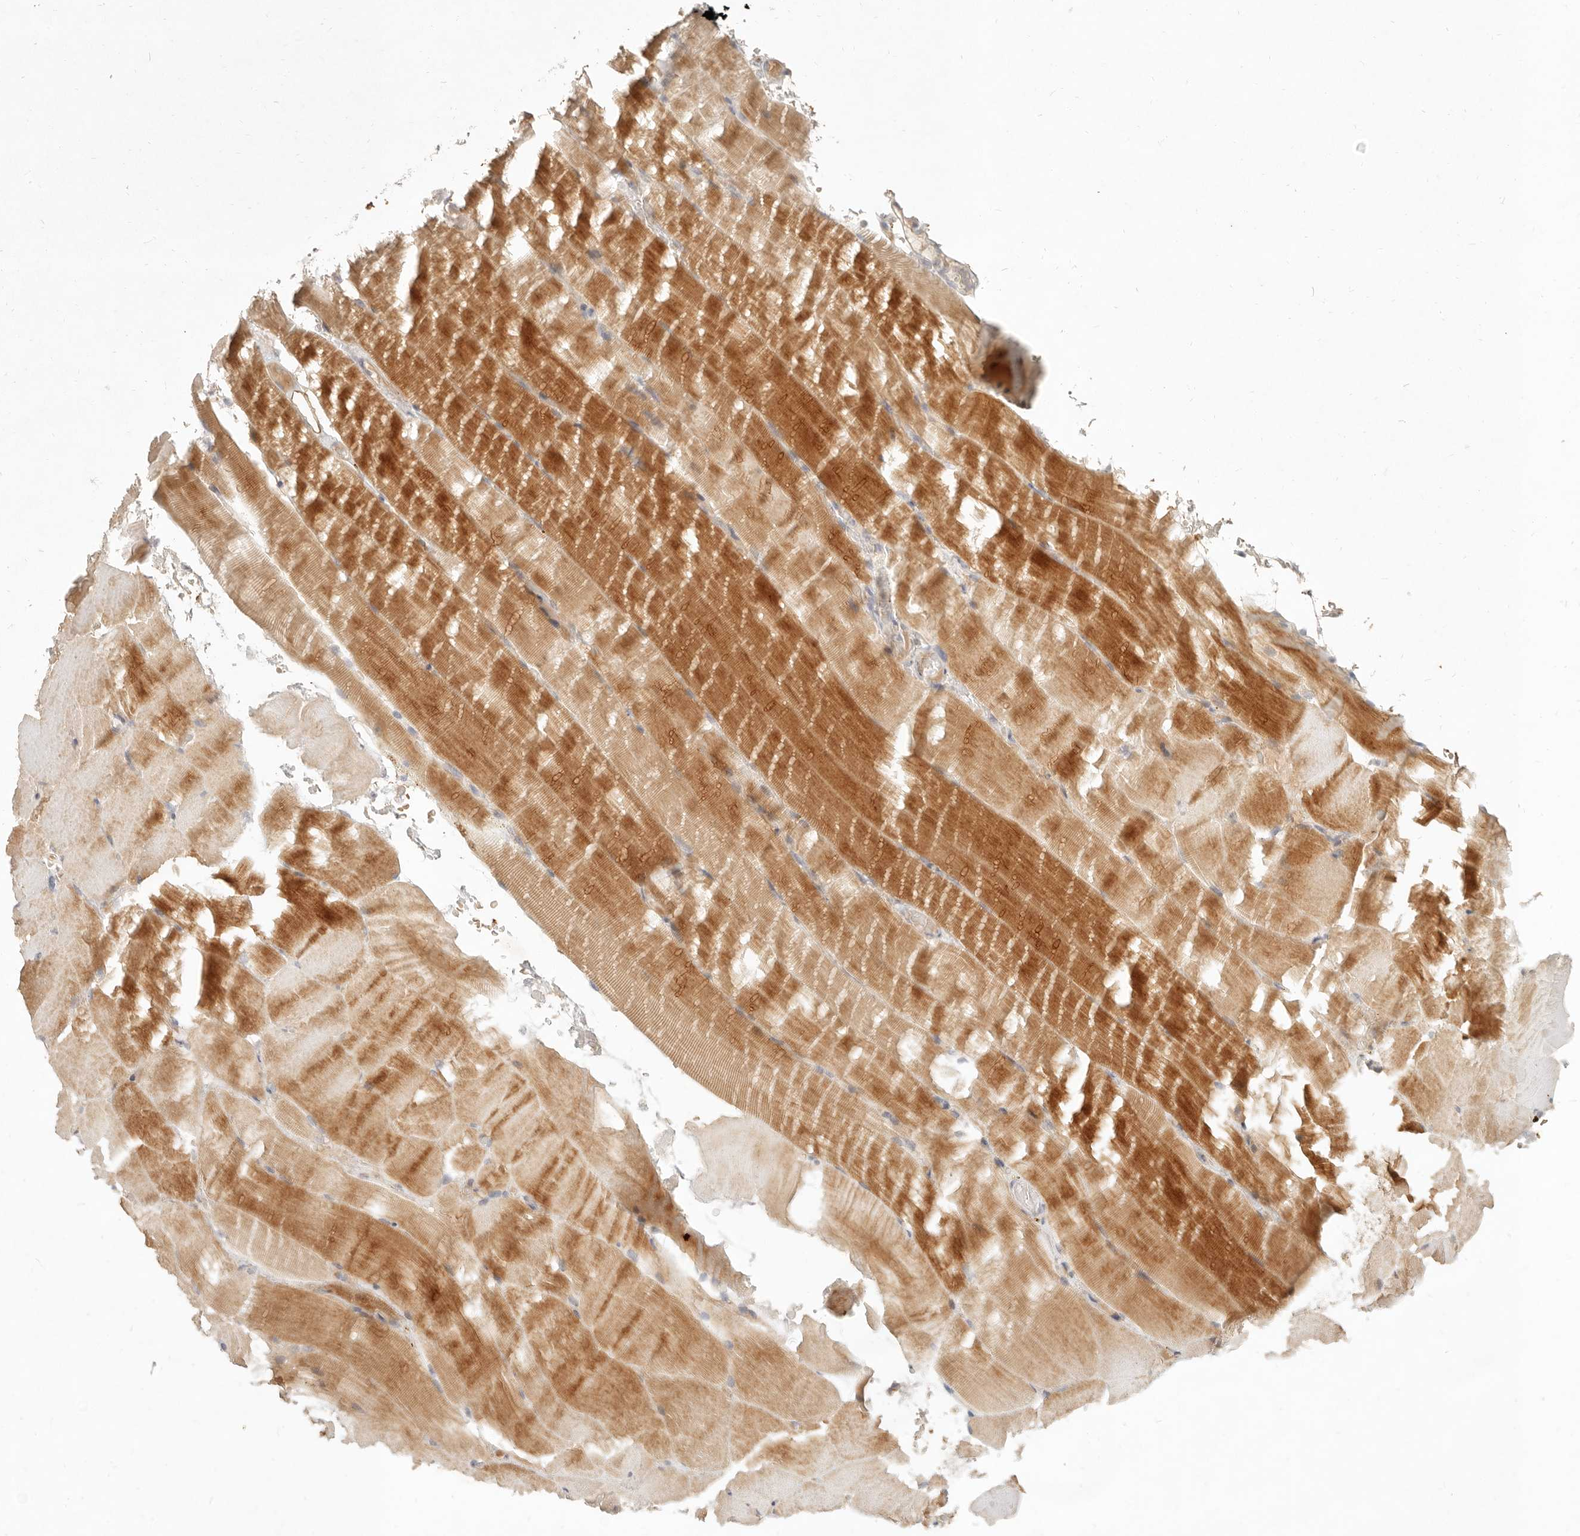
{"staining": {"intensity": "moderate", "quantity": ">75%", "location": "cytoplasmic/membranous"}, "tissue": "skeletal muscle", "cell_type": "Myocytes", "image_type": "normal", "snomed": [{"axis": "morphology", "description": "Normal tissue, NOS"}, {"axis": "topography", "description": "Skeletal muscle"}, {"axis": "topography", "description": "Parathyroid gland"}], "caption": "Immunohistochemical staining of benign skeletal muscle exhibits >75% levels of moderate cytoplasmic/membranous protein expression in about >75% of myocytes. The staining was performed using DAB (3,3'-diaminobenzidine), with brown indicating positive protein expression. Nuclei are stained blue with hematoxylin.", "gene": "UBXN11", "patient": {"sex": "female", "age": 37}}